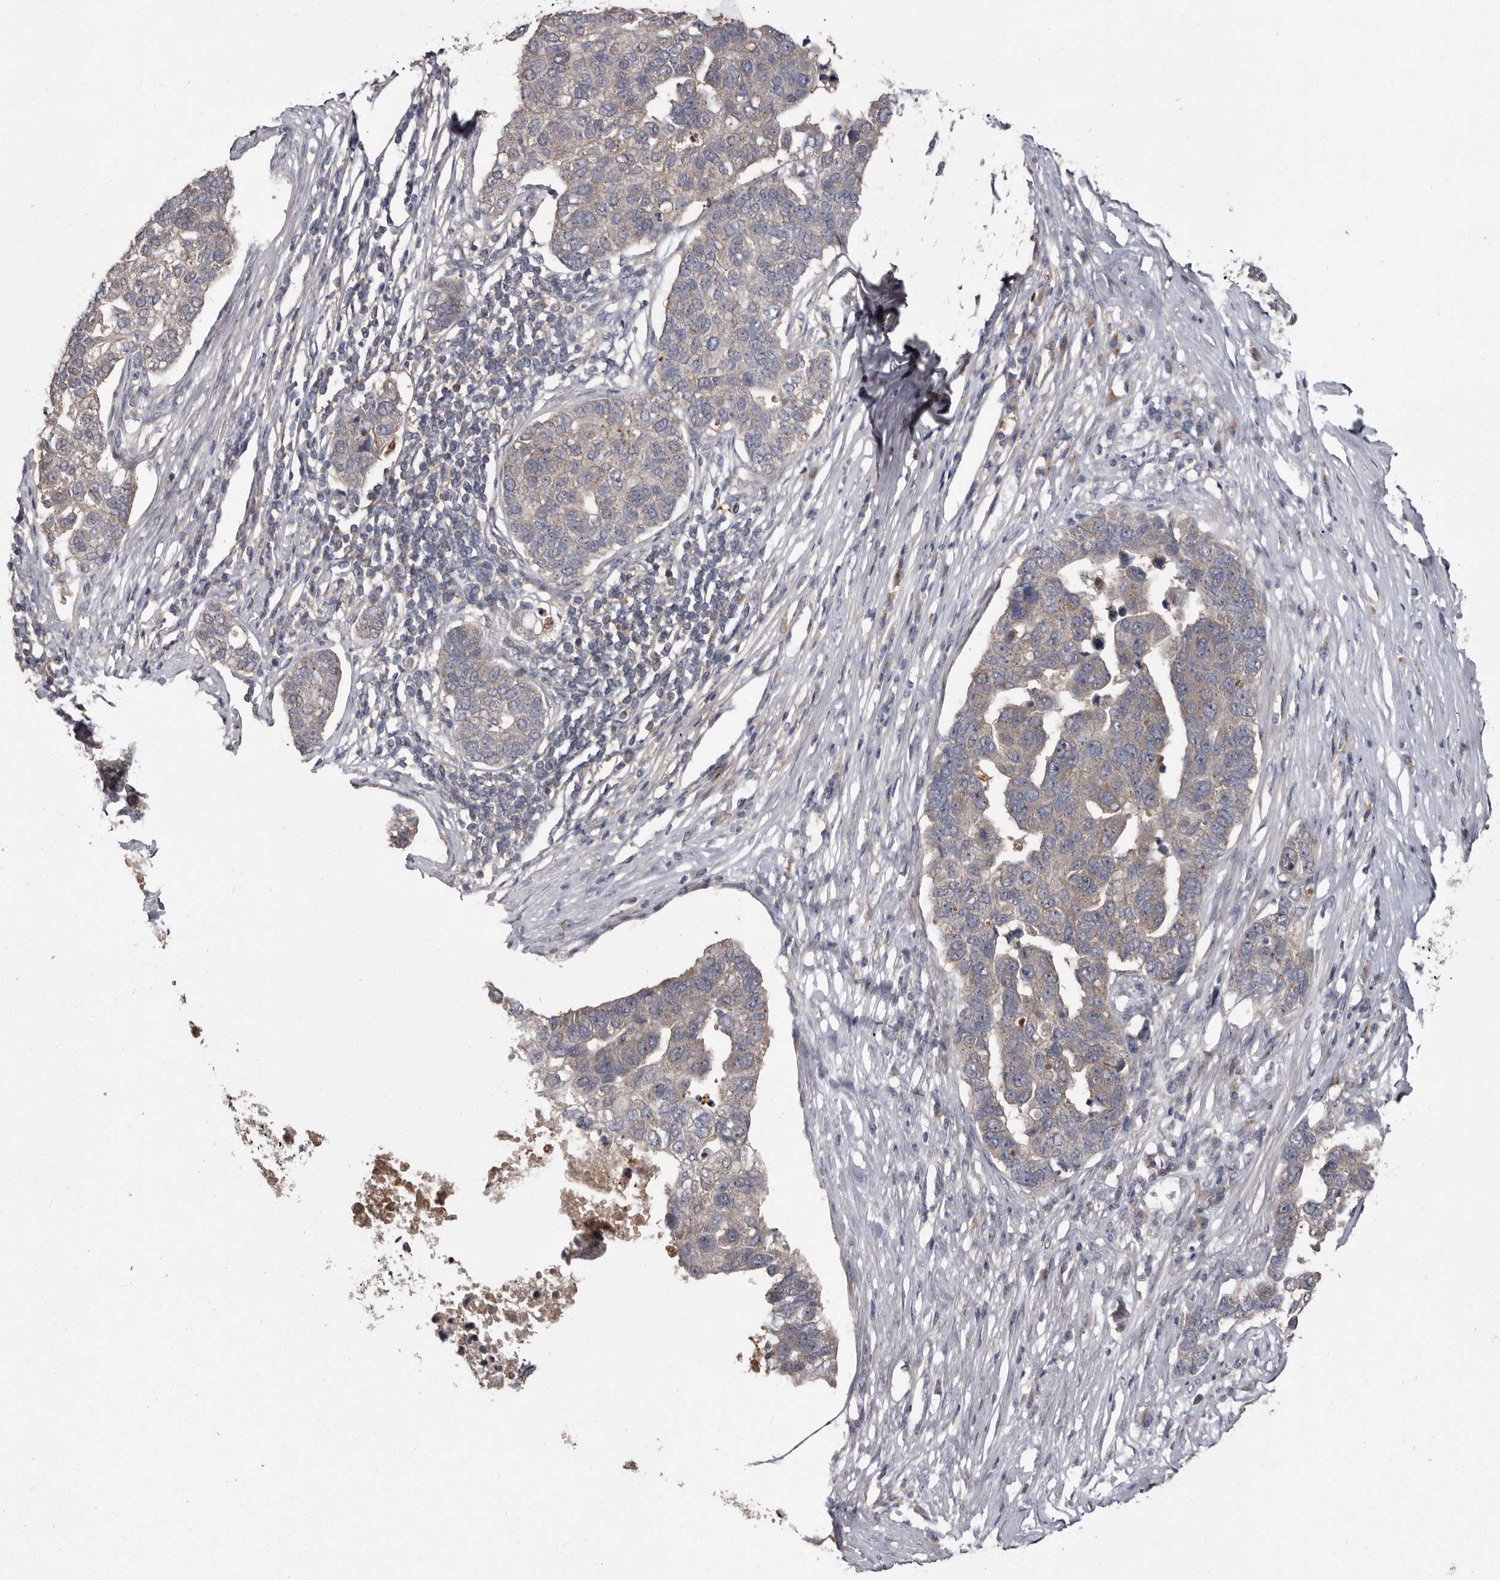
{"staining": {"intensity": "weak", "quantity": "<25%", "location": "cytoplasmic/membranous"}, "tissue": "pancreatic cancer", "cell_type": "Tumor cells", "image_type": "cancer", "snomed": [{"axis": "morphology", "description": "Adenocarcinoma, NOS"}, {"axis": "topography", "description": "Pancreas"}], "caption": "This is an IHC histopathology image of pancreatic adenocarcinoma. There is no positivity in tumor cells.", "gene": "FLAD1", "patient": {"sex": "female", "age": 61}}